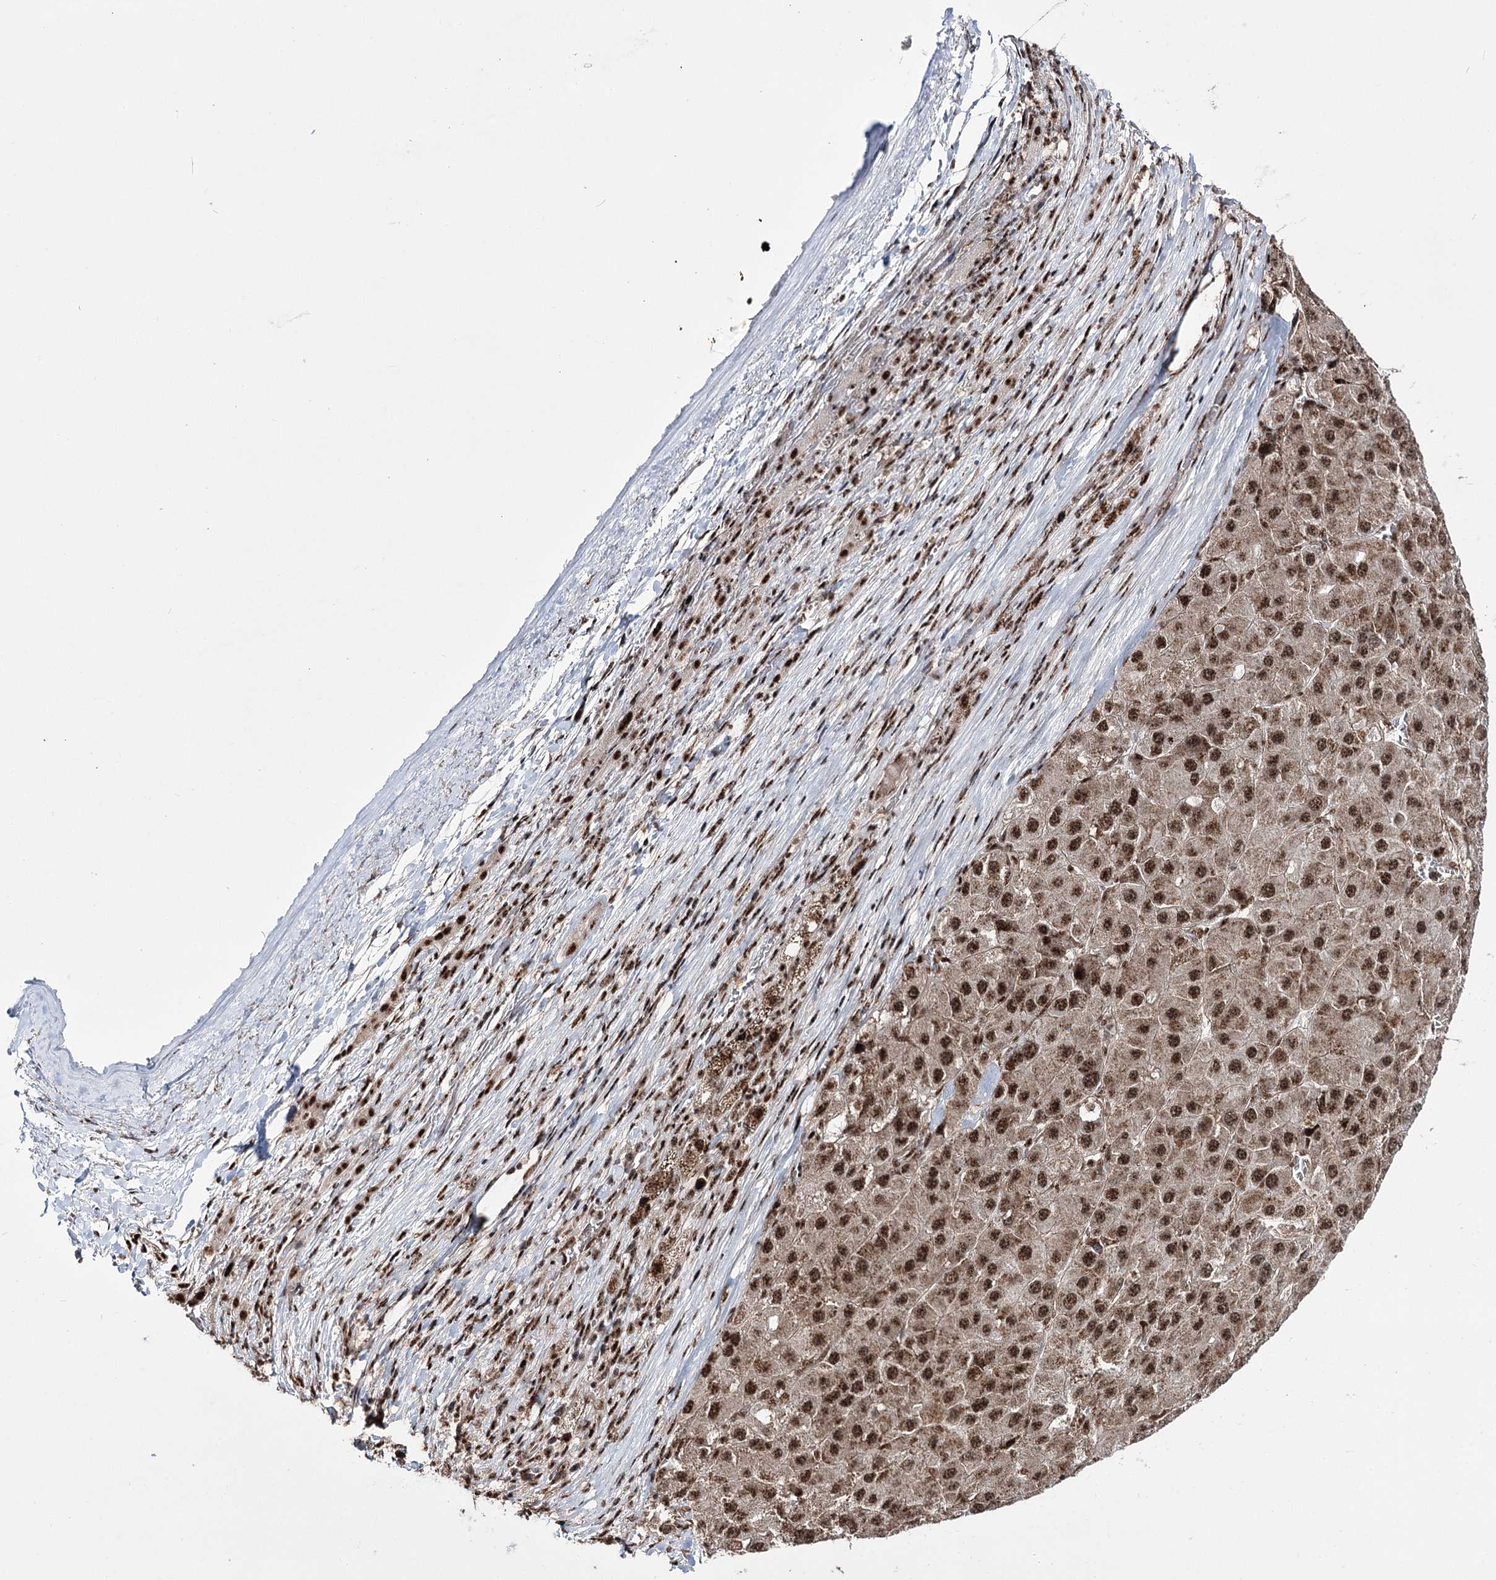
{"staining": {"intensity": "strong", "quantity": ">75%", "location": "cytoplasmic/membranous,nuclear"}, "tissue": "liver cancer", "cell_type": "Tumor cells", "image_type": "cancer", "snomed": [{"axis": "morphology", "description": "Carcinoma, Hepatocellular, NOS"}, {"axis": "topography", "description": "Liver"}], "caption": "Human liver cancer (hepatocellular carcinoma) stained with a protein marker demonstrates strong staining in tumor cells.", "gene": "PRPF40A", "patient": {"sex": "female", "age": 73}}